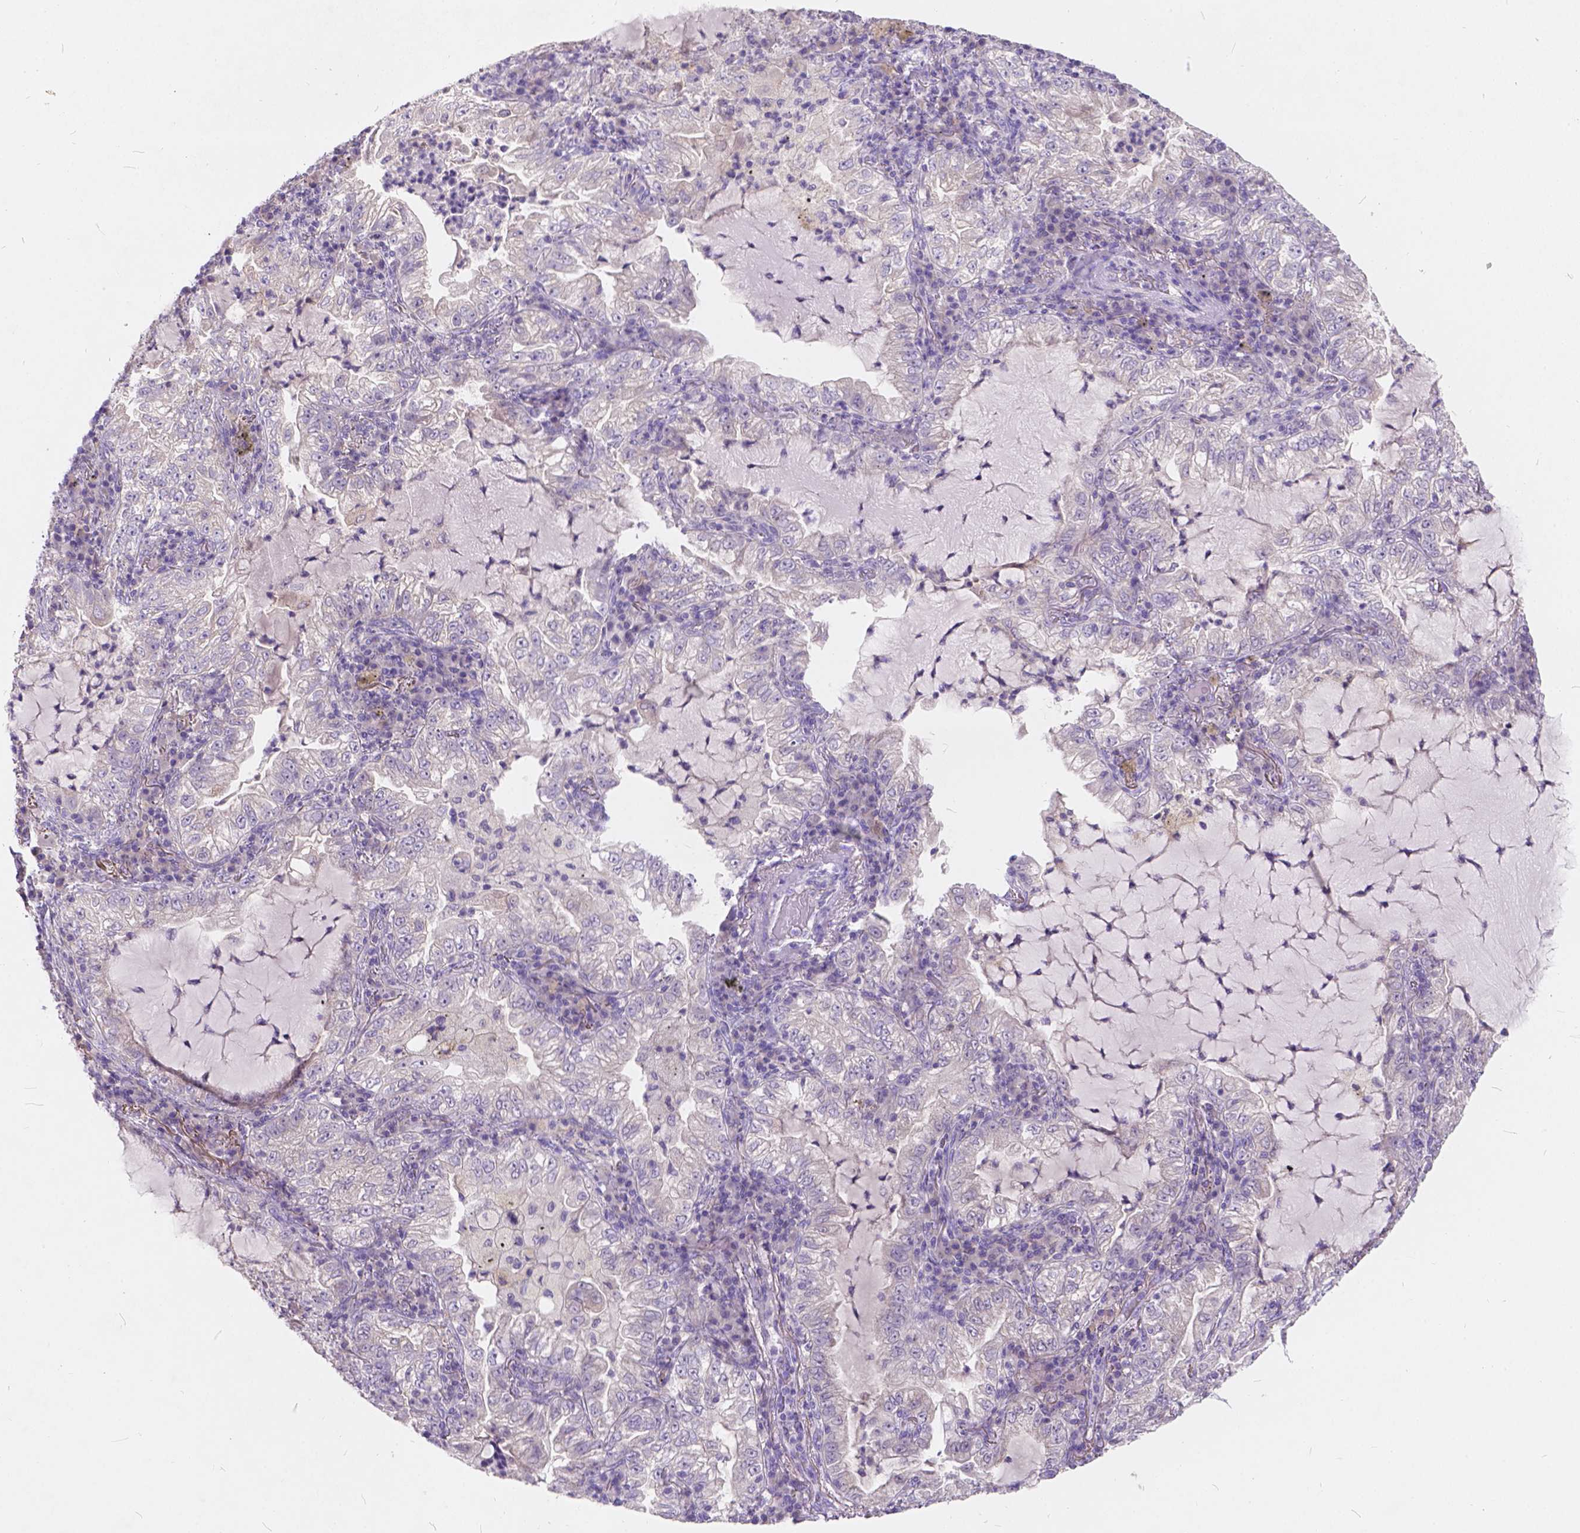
{"staining": {"intensity": "negative", "quantity": "none", "location": "none"}, "tissue": "lung cancer", "cell_type": "Tumor cells", "image_type": "cancer", "snomed": [{"axis": "morphology", "description": "Adenocarcinoma, NOS"}, {"axis": "topography", "description": "Lung"}], "caption": "Human lung cancer stained for a protein using immunohistochemistry (IHC) shows no staining in tumor cells.", "gene": "PEX11G", "patient": {"sex": "female", "age": 73}}